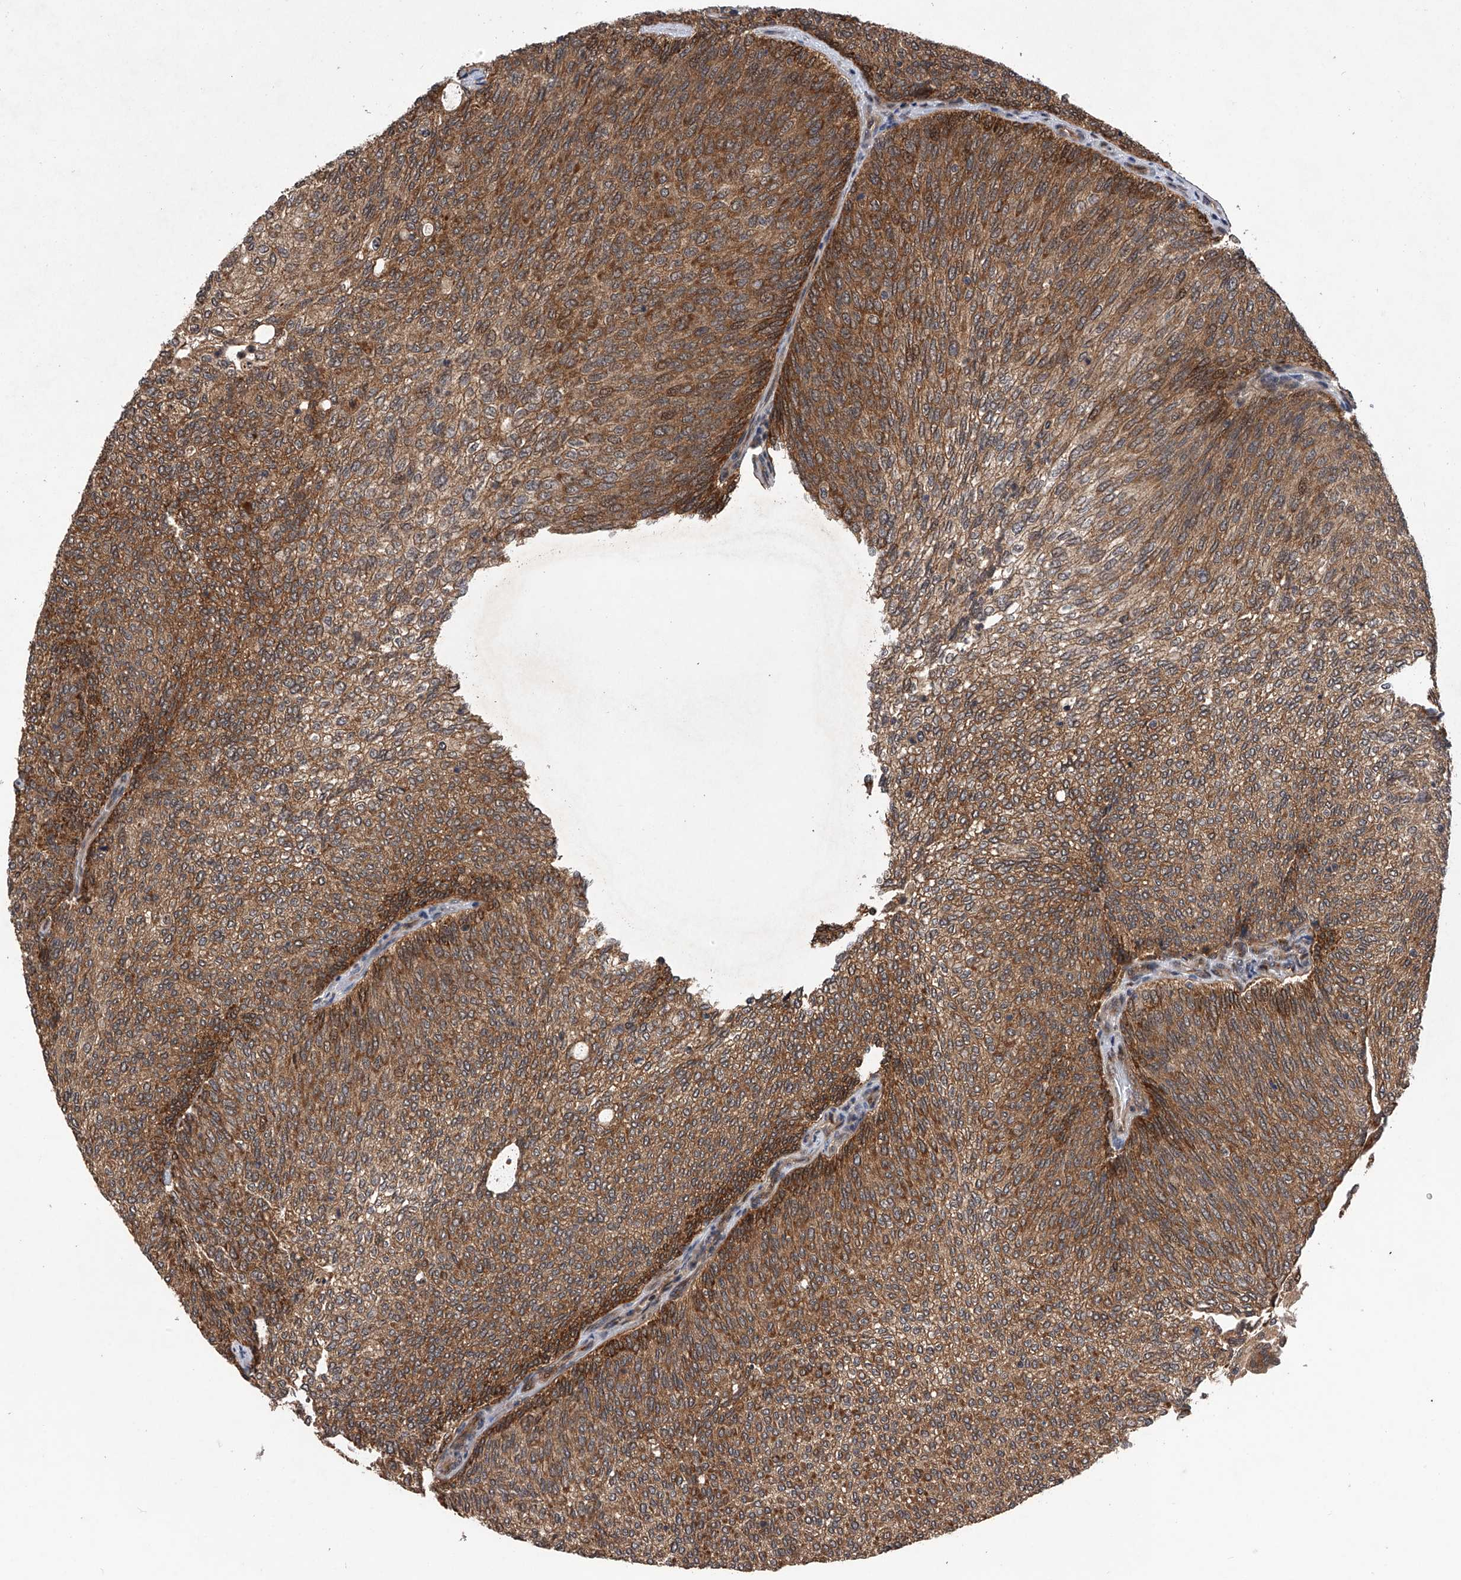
{"staining": {"intensity": "moderate", "quantity": ">75%", "location": "cytoplasmic/membranous"}, "tissue": "urothelial cancer", "cell_type": "Tumor cells", "image_type": "cancer", "snomed": [{"axis": "morphology", "description": "Urothelial carcinoma, Low grade"}, {"axis": "topography", "description": "Urinary bladder"}], "caption": "Tumor cells exhibit medium levels of moderate cytoplasmic/membranous expression in about >75% of cells in human urothelial cancer.", "gene": "MAP3K11", "patient": {"sex": "female", "age": 79}}